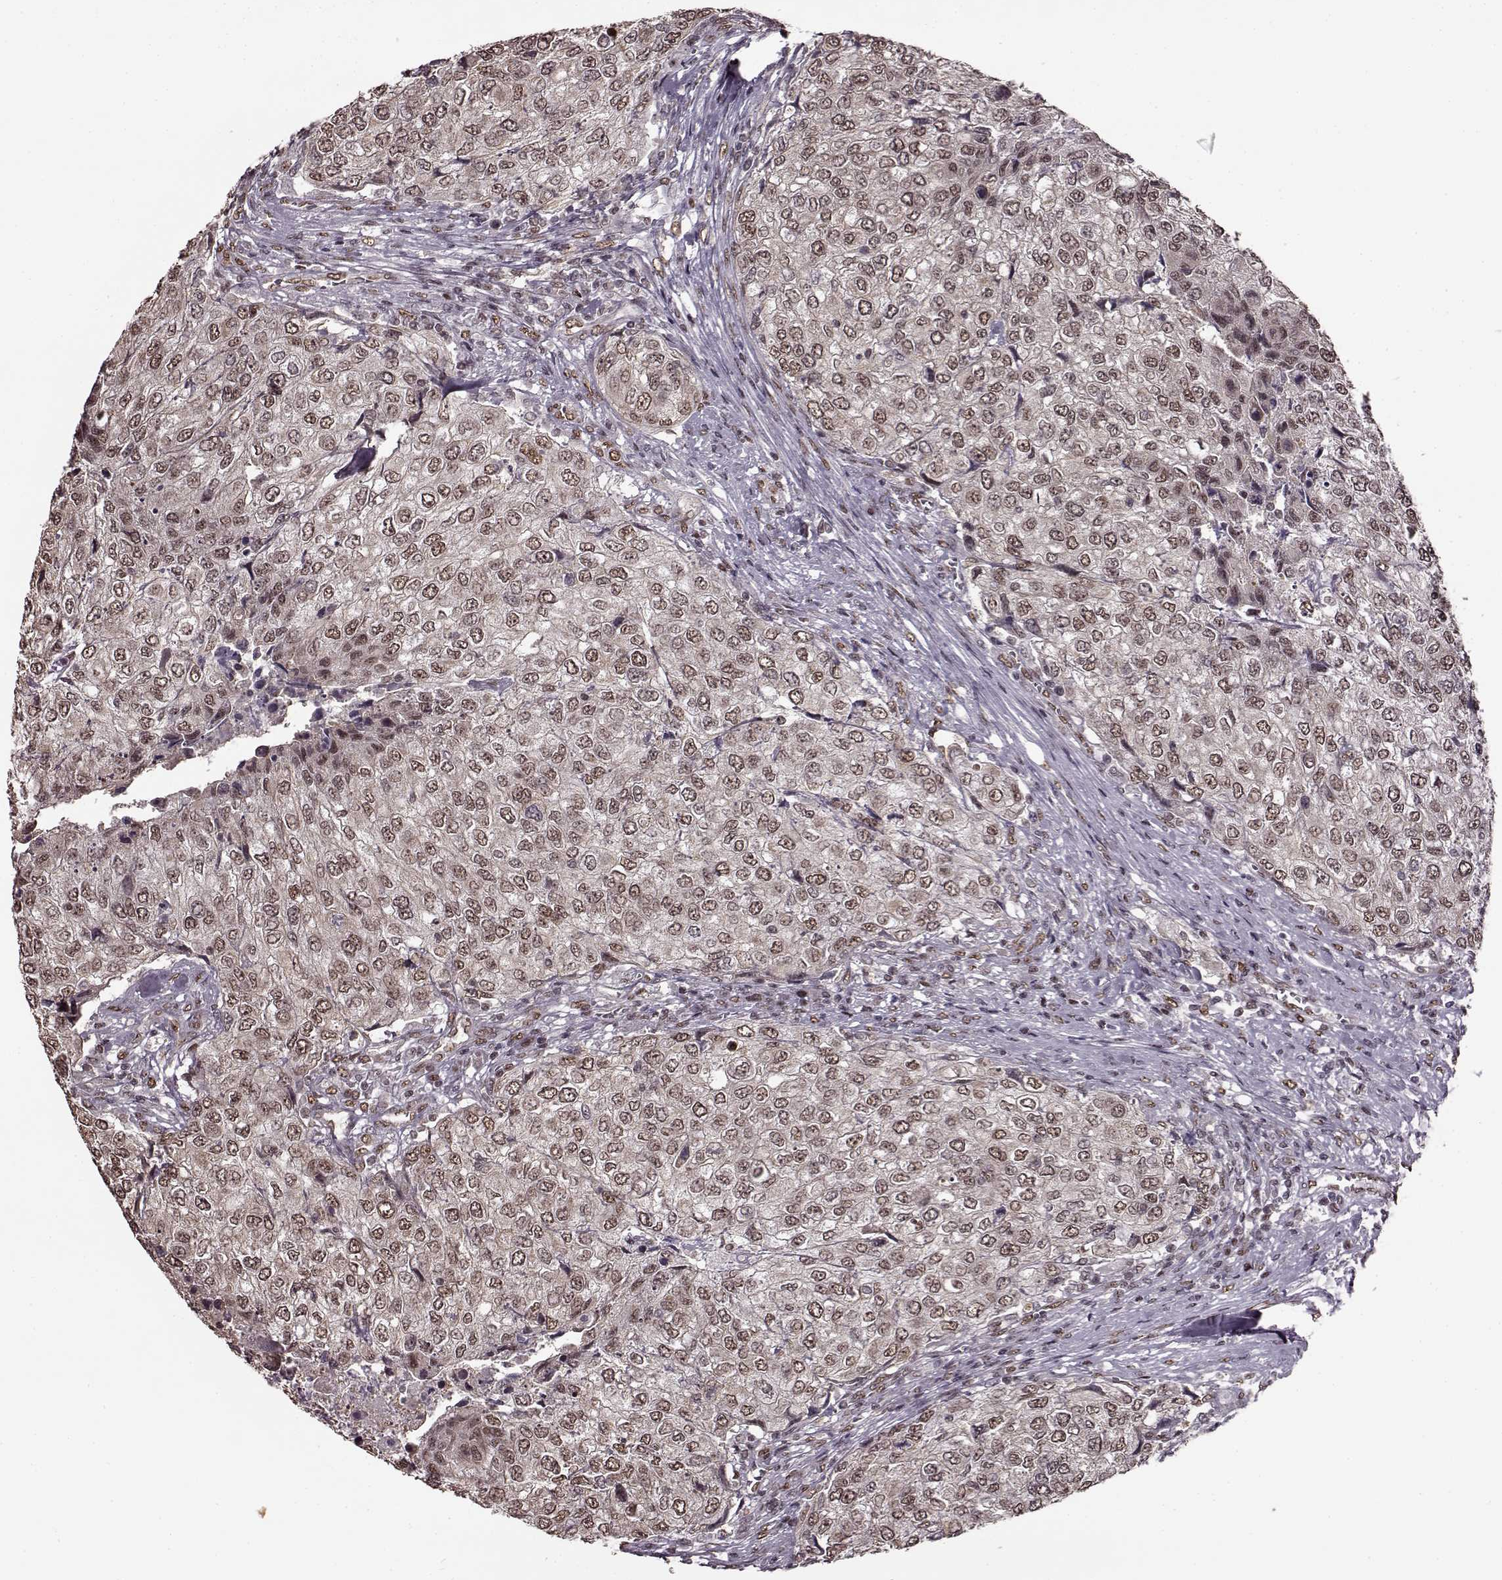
{"staining": {"intensity": "weak", "quantity": ">75%", "location": "nuclear"}, "tissue": "urothelial cancer", "cell_type": "Tumor cells", "image_type": "cancer", "snomed": [{"axis": "morphology", "description": "Urothelial carcinoma, High grade"}, {"axis": "topography", "description": "Urinary bladder"}], "caption": "Weak nuclear expression is seen in approximately >75% of tumor cells in urothelial carcinoma (high-grade).", "gene": "FTO", "patient": {"sex": "female", "age": 78}}